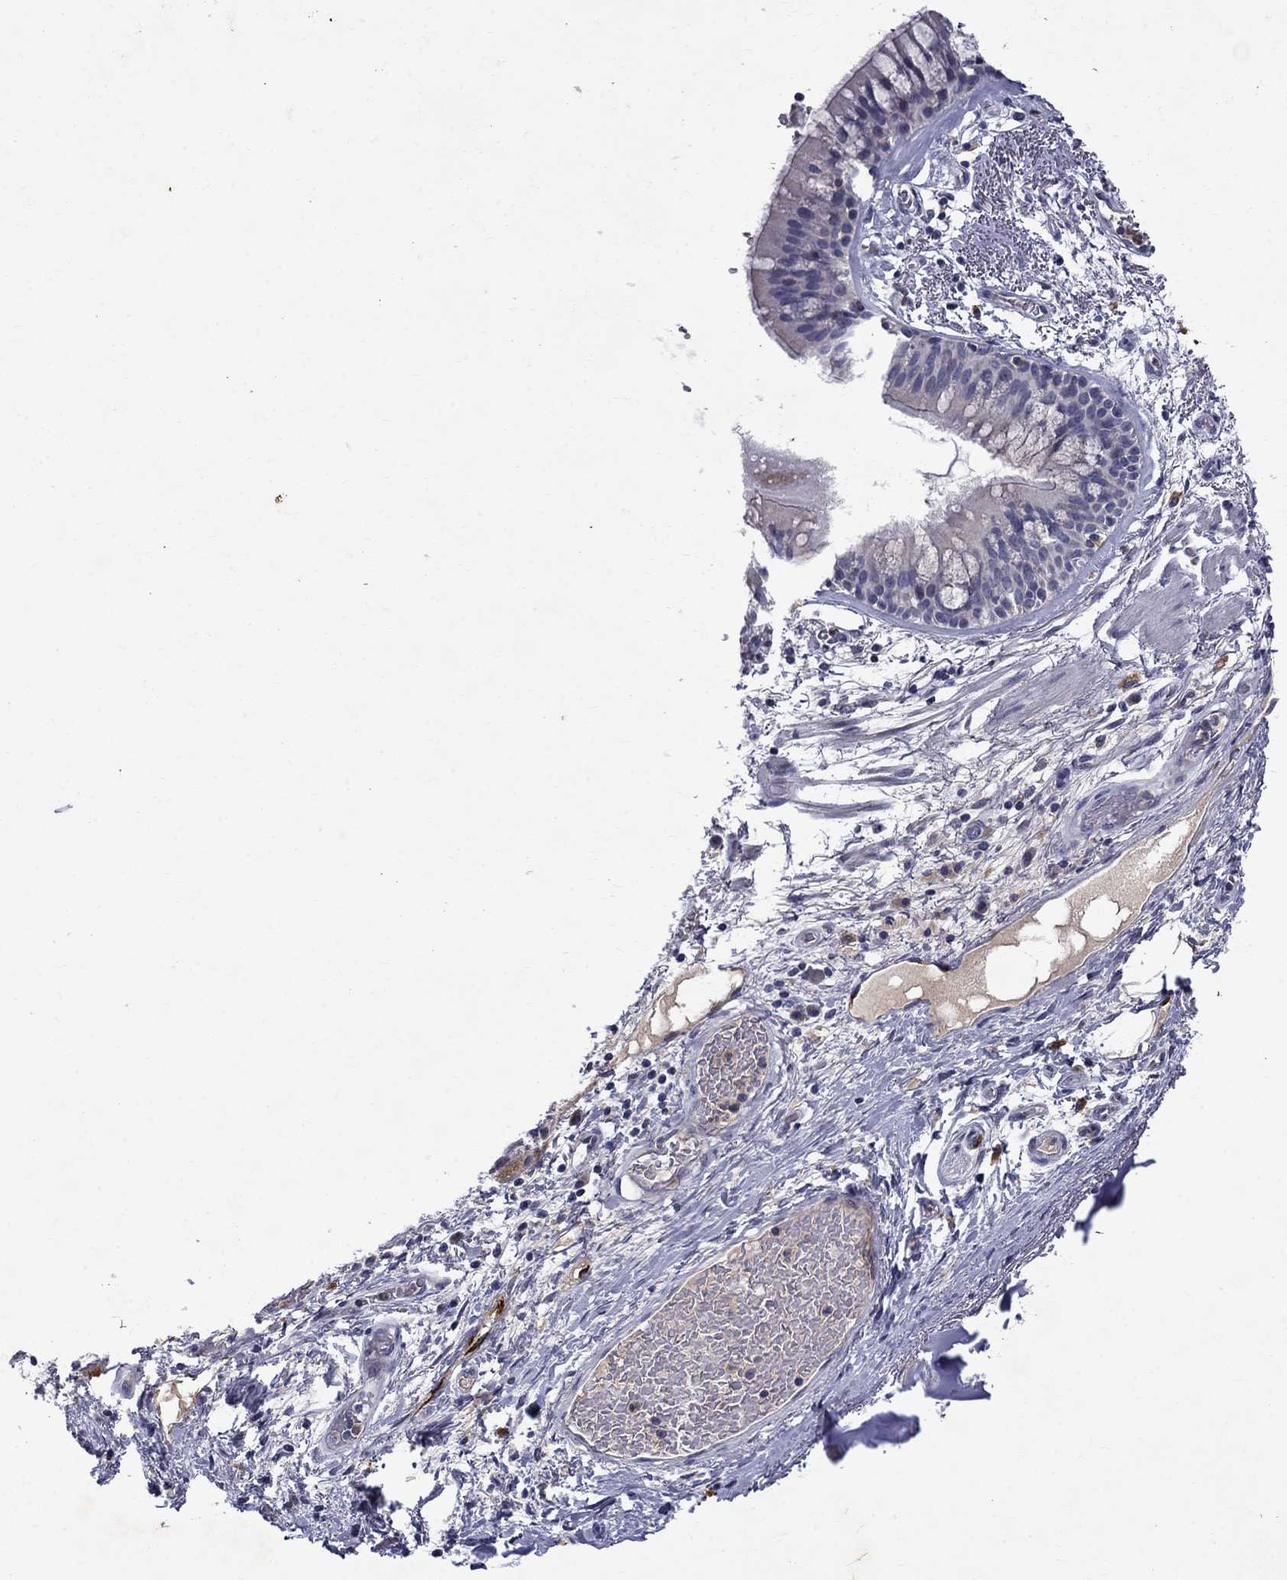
{"staining": {"intensity": "negative", "quantity": "none", "location": "none"}, "tissue": "bronchus", "cell_type": "Respiratory epithelial cells", "image_type": "normal", "snomed": [{"axis": "morphology", "description": "Normal tissue, NOS"}, {"axis": "topography", "description": "Bronchus"}, {"axis": "topography", "description": "Lung"}], "caption": "High magnification brightfield microscopy of unremarkable bronchus stained with DAB (brown) and counterstained with hematoxylin (blue): respiratory epithelial cells show no significant staining. Brightfield microscopy of immunohistochemistry (IHC) stained with DAB (3,3'-diaminobenzidine) (brown) and hematoxylin (blue), captured at high magnification.", "gene": "STAB2", "patient": {"sex": "female", "age": 57}}